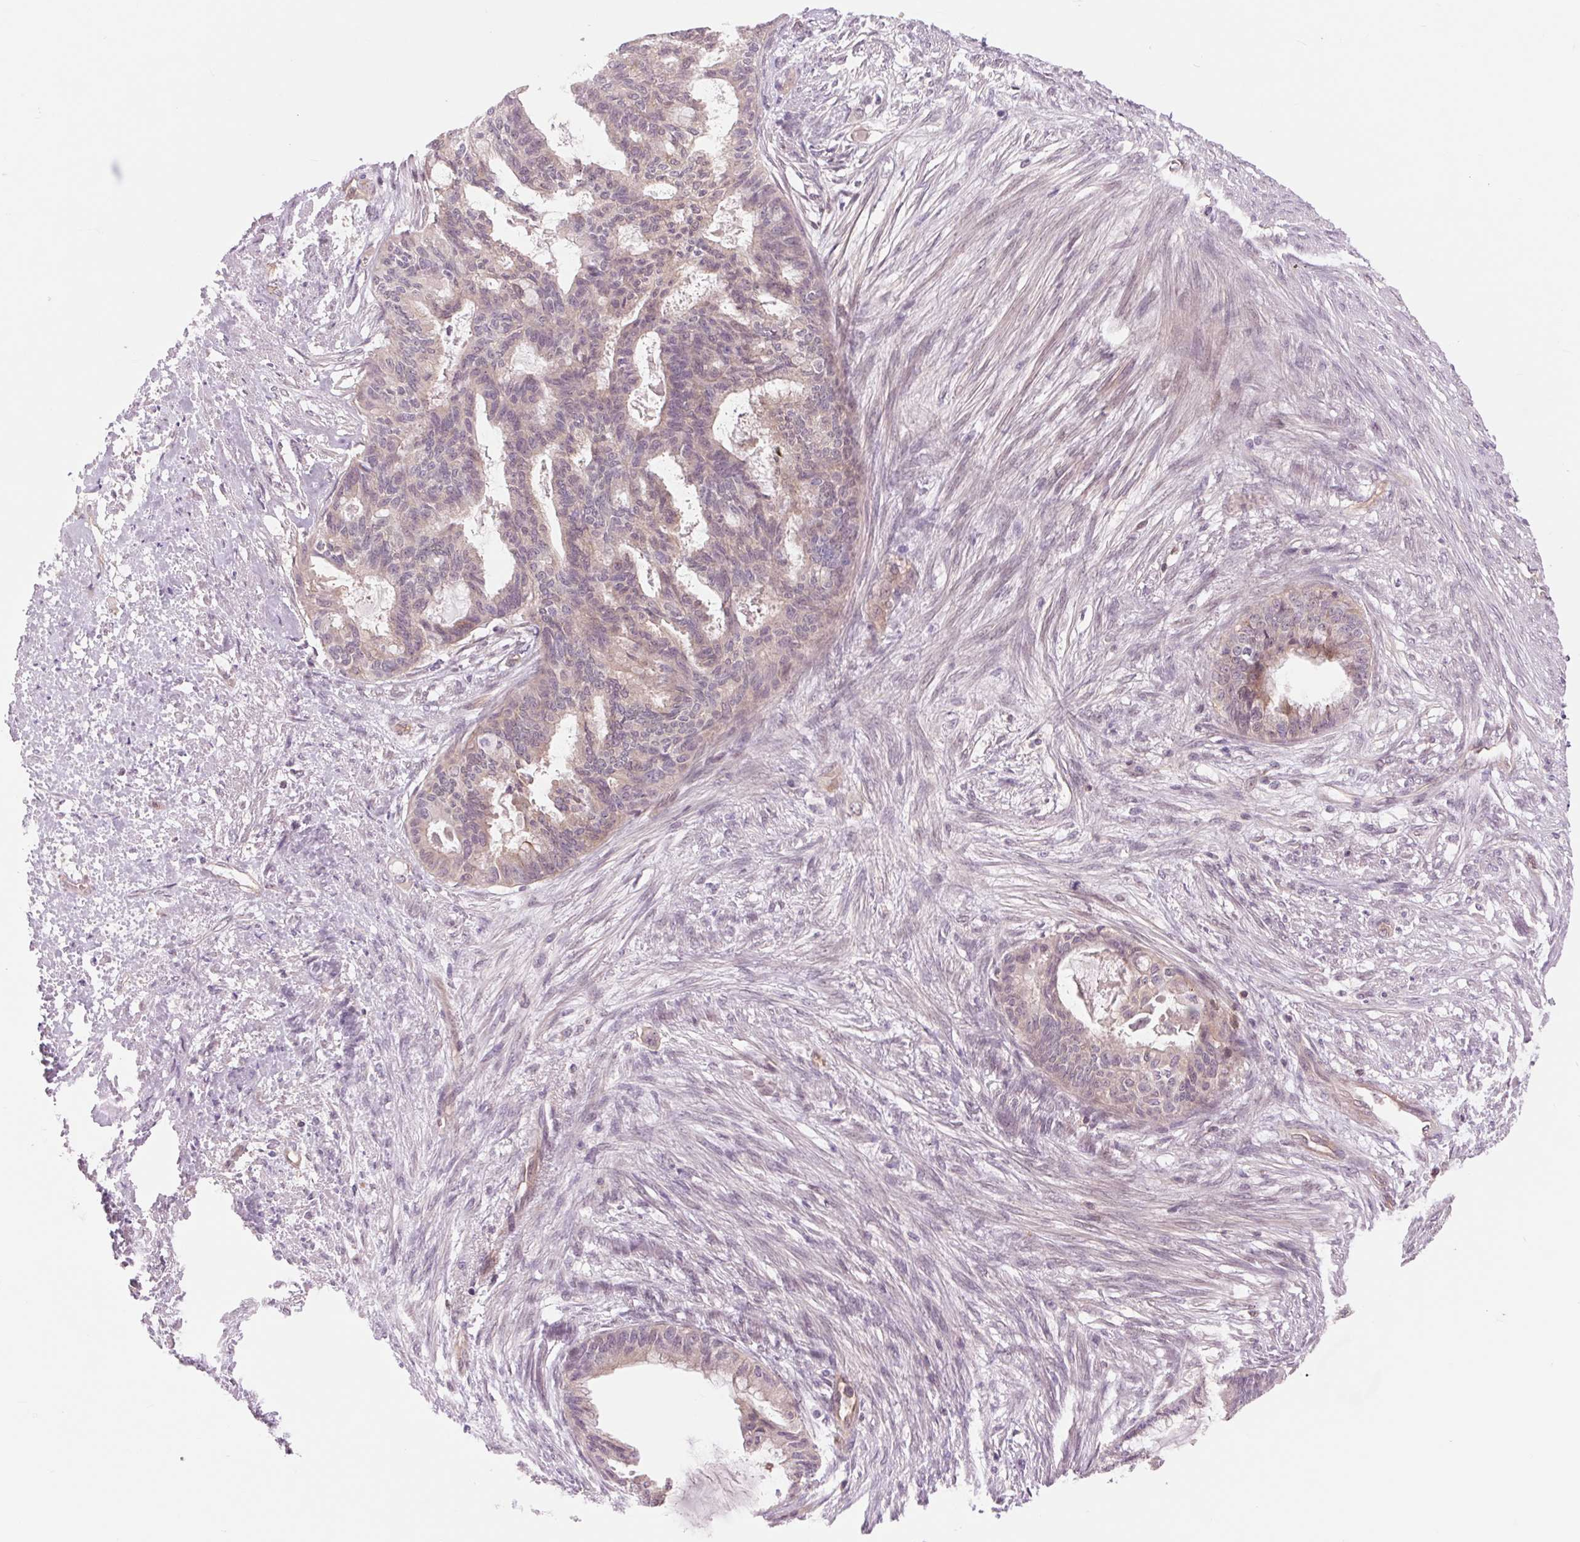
{"staining": {"intensity": "weak", "quantity": "25%-75%", "location": "cytoplasmic/membranous"}, "tissue": "endometrial cancer", "cell_type": "Tumor cells", "image_type": "cancer", "snomed": [{"axis": "morphology", "description": "Adenocarcinoma, NOS"}, {"axis": "topography", "description": "Endometrium"}], "caption": "Adenocarcinoma (endometrial) stained with DAB immunohistochemistry (IHC) exhibits low levels of weak cytoplasmic/membranous expression in about 25%-75% of tumor cells.", "gene": "SH3RF2", "patient": {"sex": "female", "age": 86}}